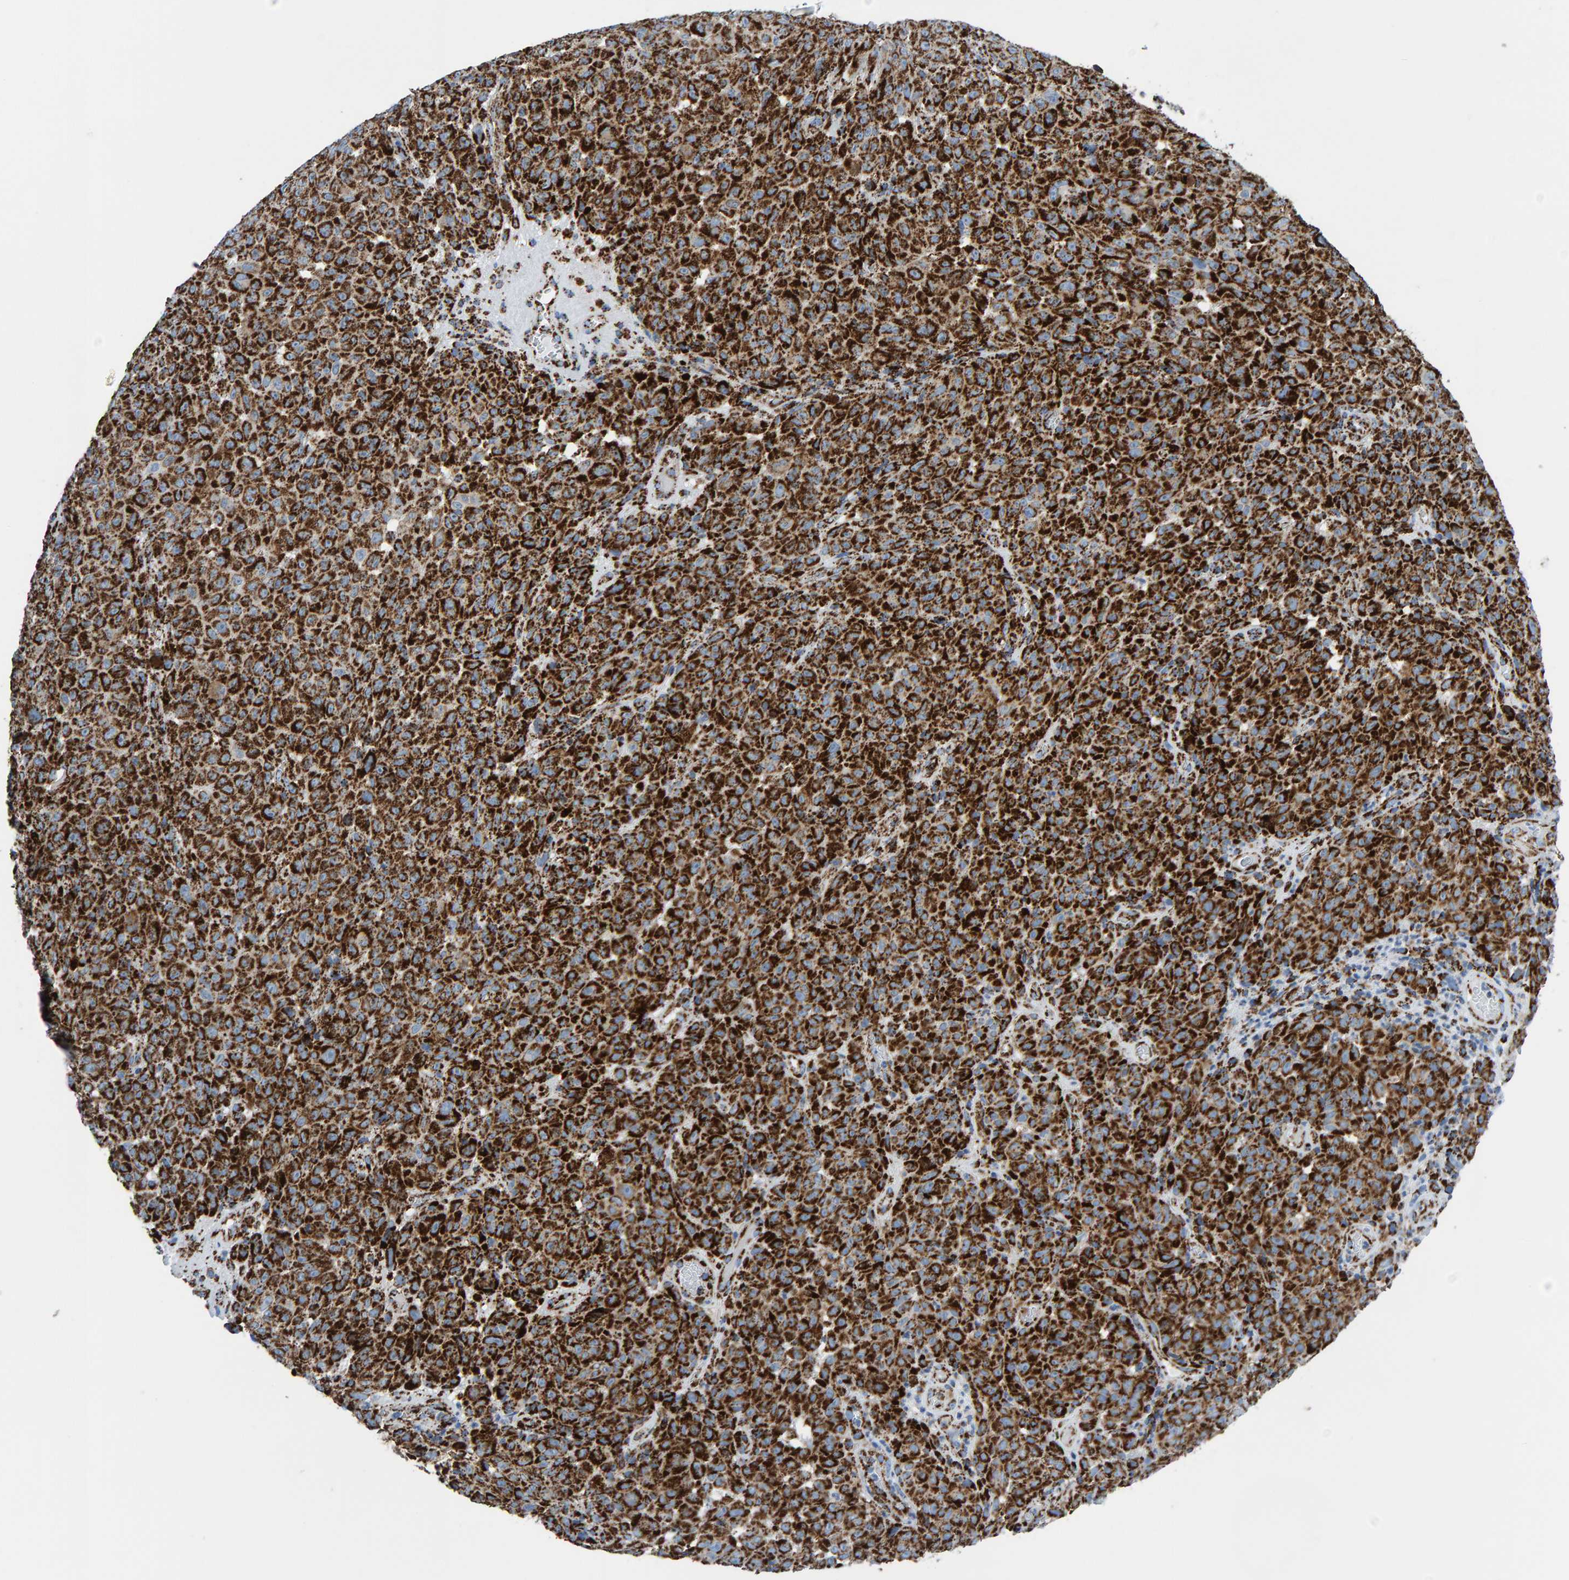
{"staining": {"intensity": "strong", "quantity": ">75%", "location": "cytoplasmic/membranous"}, "tissue": "melanoma", "cell_type": "Tumor cells", "image_type": "cancer", "snomed": [{"axis": "morphology", "description": "Malignant melanoma, NOS"}, {"axis": "topography", "description": "Skin"}], "caption": "DAB immunohistochemical staining of melanoma reveals strong cytoplasmic/membranous protein positivity in about >75% of tumor cells. Immunohistochemistry (ihc) stains the protein of interest in brown and the nuclei are stained blue.", "gene": "ENSG00000262660", "patient": {"sex": "female", "age": 82}}